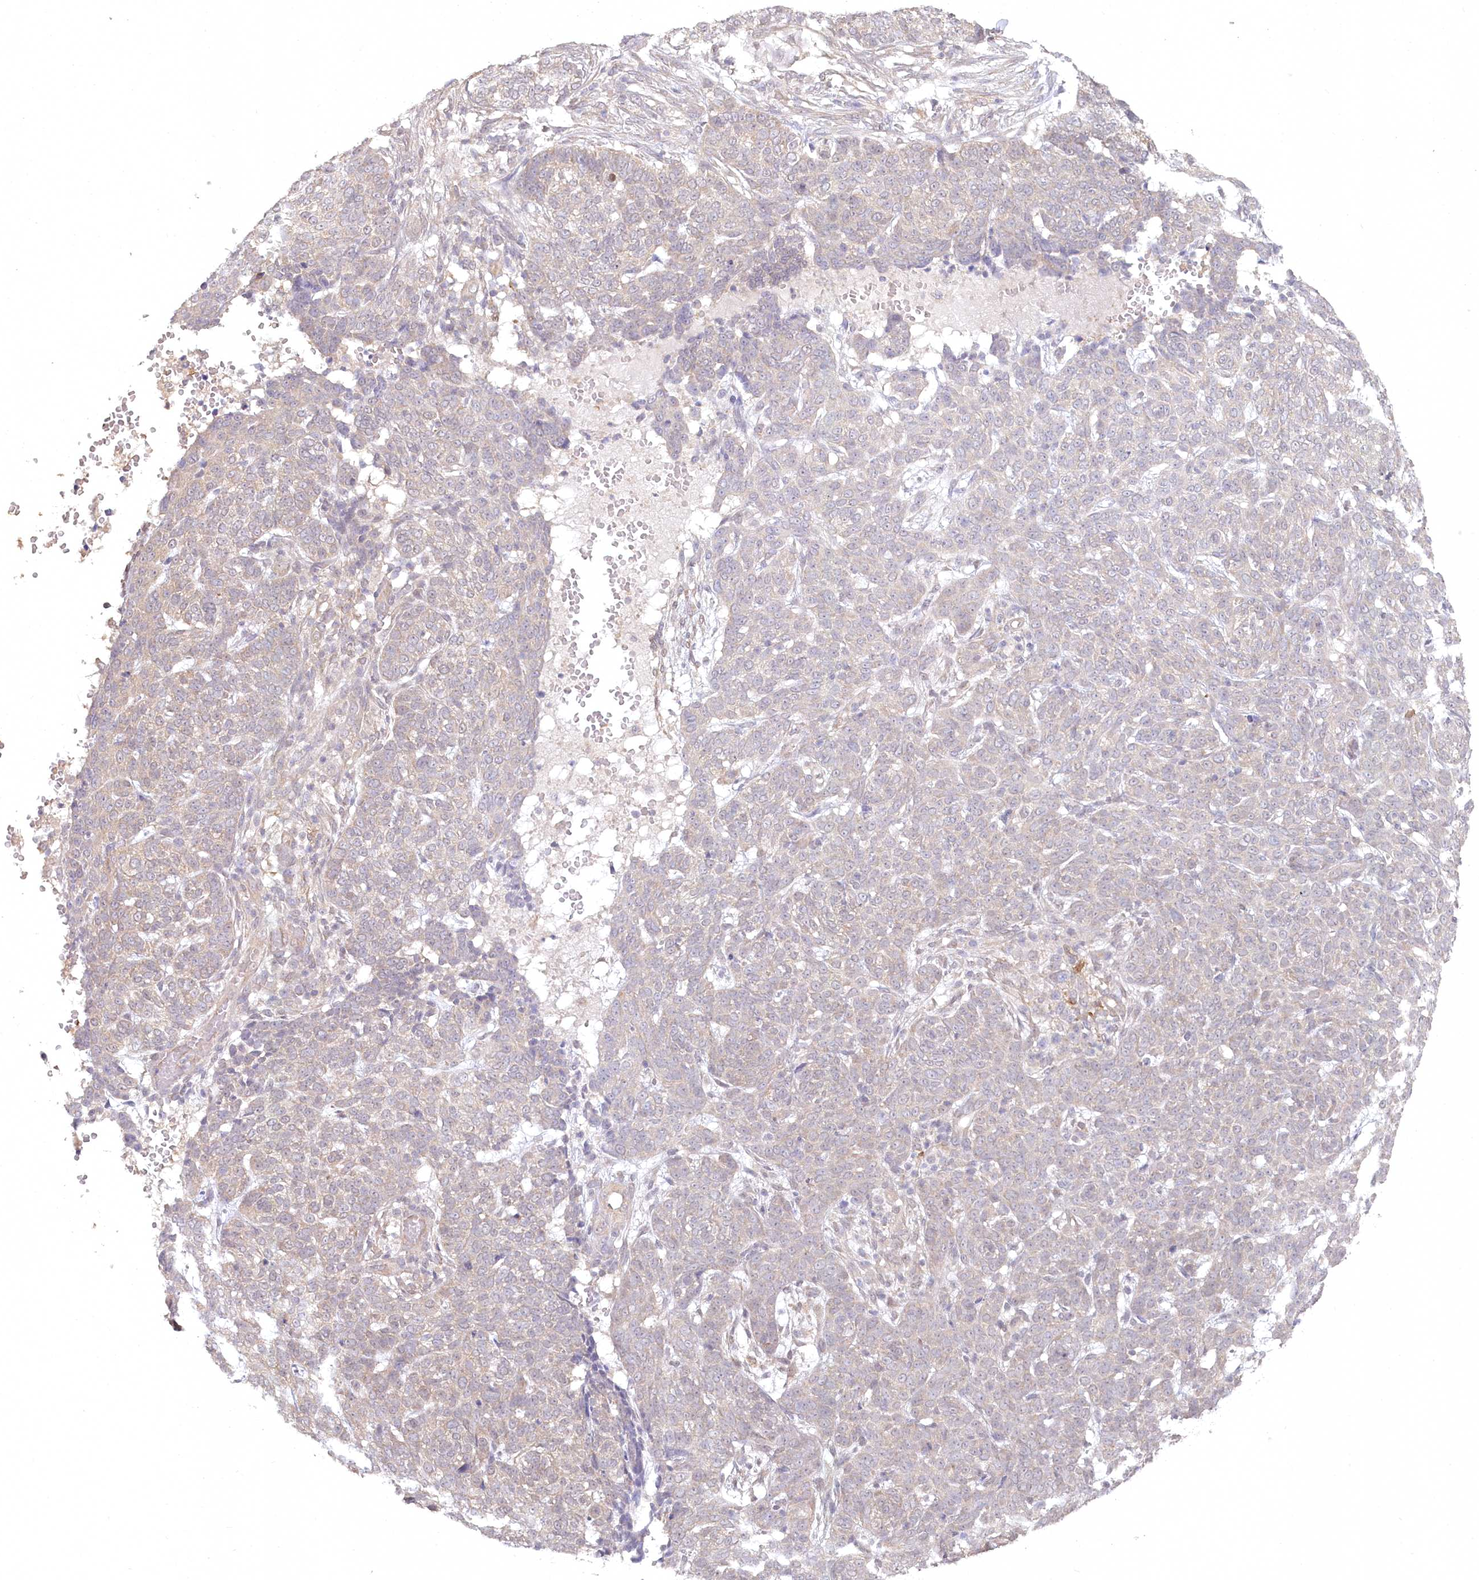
{"staining": {"intensity": "weak", "quantity": "<25%", "location": "cytoplasmic/membranous"}, "tissue": "skin cancer", "cell_type": "Tumor cells", "image_type": "cancer", "snomed": [{"axis": "morphology", "description": "Basal cell carcinoma"}, {"axis": "topography", "description": "Skin"}], "caption": "Immunohistochemistry (IHC) of skin basal cell carcinoma shows no positivity in tumor cells. (Stains: DAB IHC with hematoxylin counter stain, Microscopy: brightfield microscopy at high magnification).", "gene": "AAMDC", "patient": {"sex": "male", "age": 85}}